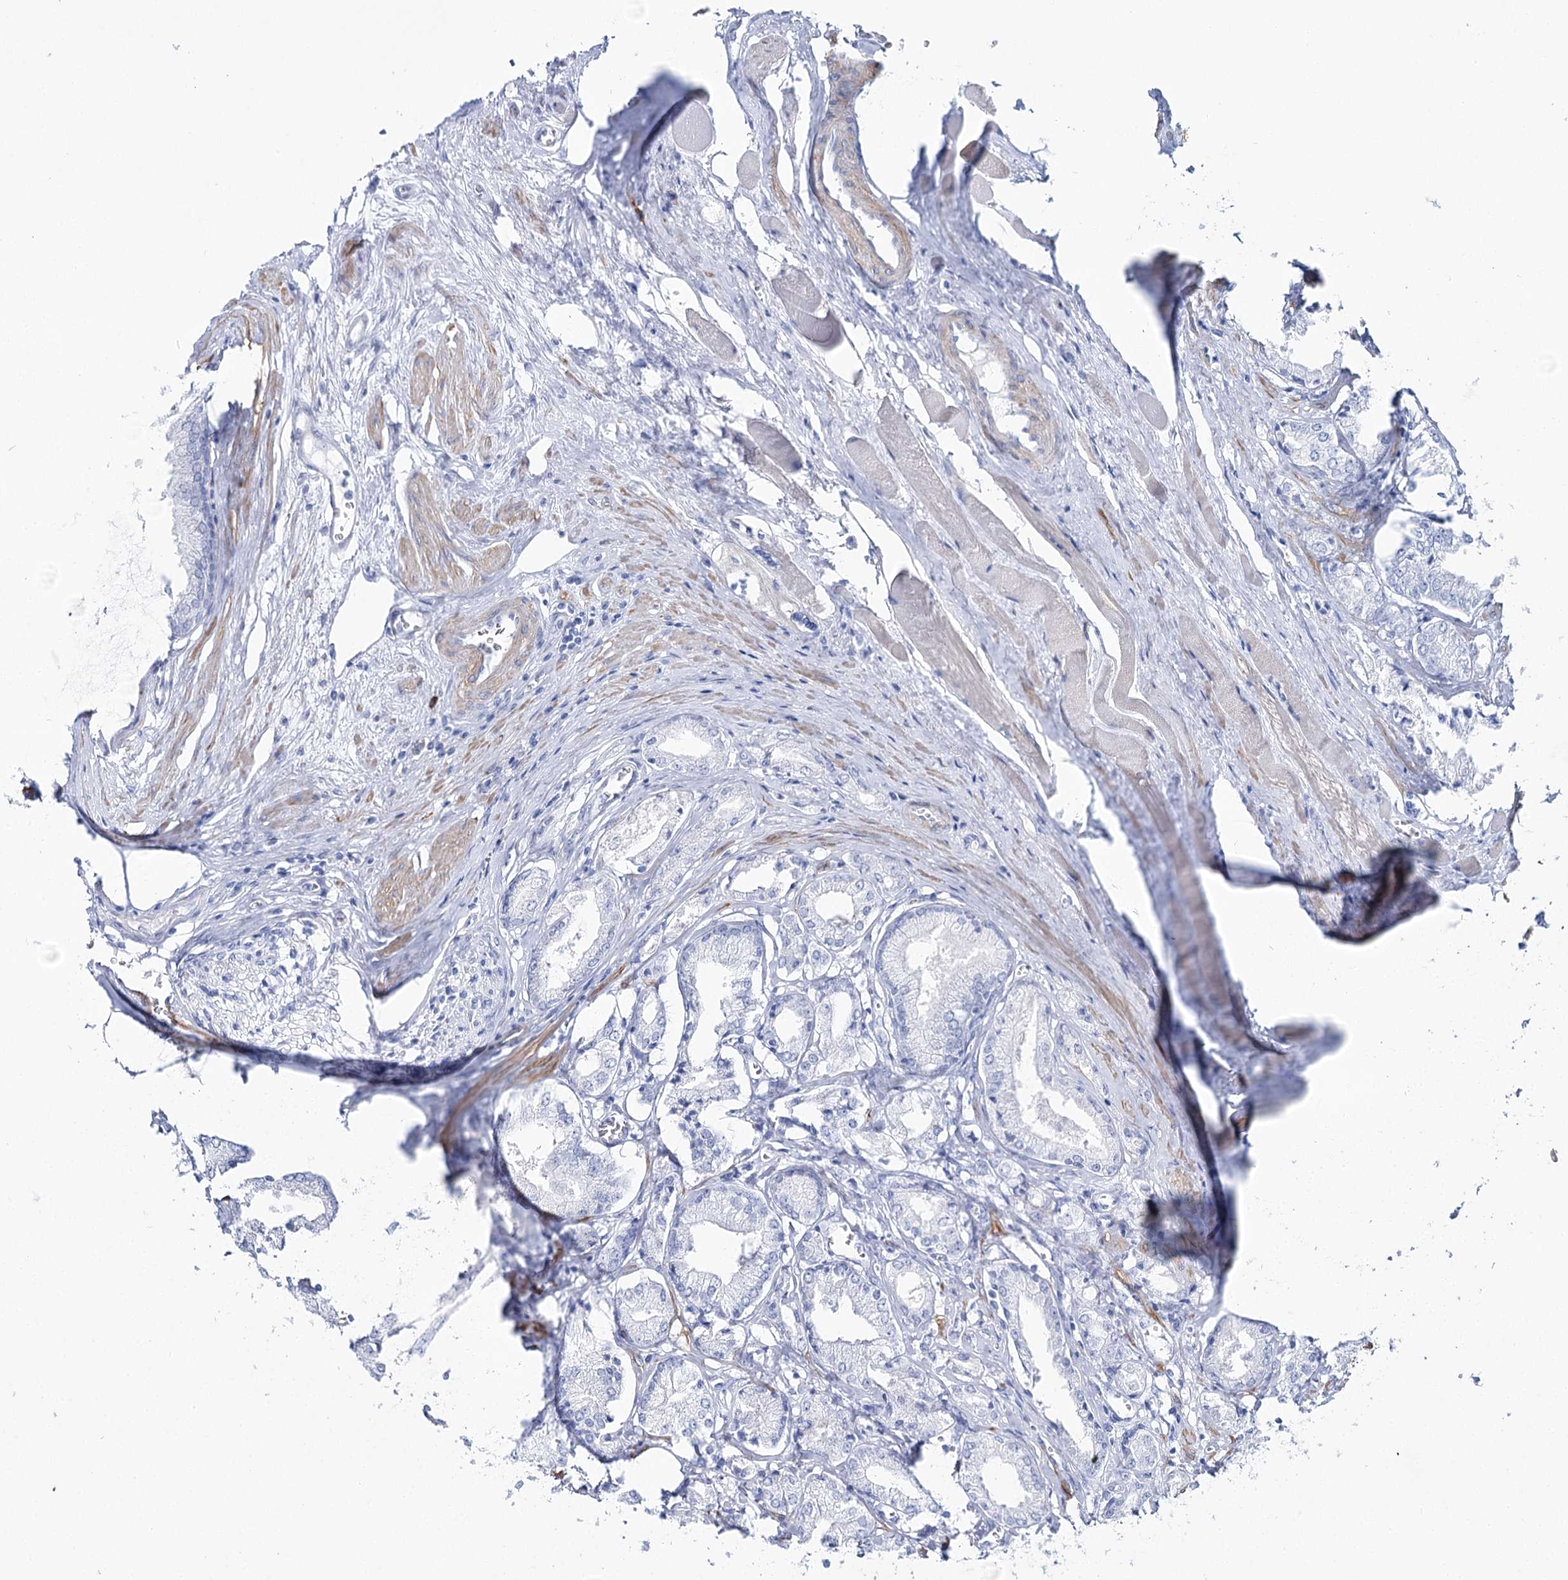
{"staining": {"intensity": "negative", "quantity": "none", "location": "none"}, "tissue": "prostate cancer", "cell_type": "Tumor cells", "image_type": "cancer", "snomed": [{"axis": "morphology", "description": "Adenocarcinoma, Low grade"}, {"axis": "topography", "description": "Prostate"}], "caption": "DAB immunohistochemical staining of human prostate cancer (adenocarcinoma (low-grade)) displays no significant expression in tumor cells.", "gene": "CSN3", "patient": {"sex": "male", "age": 60}}